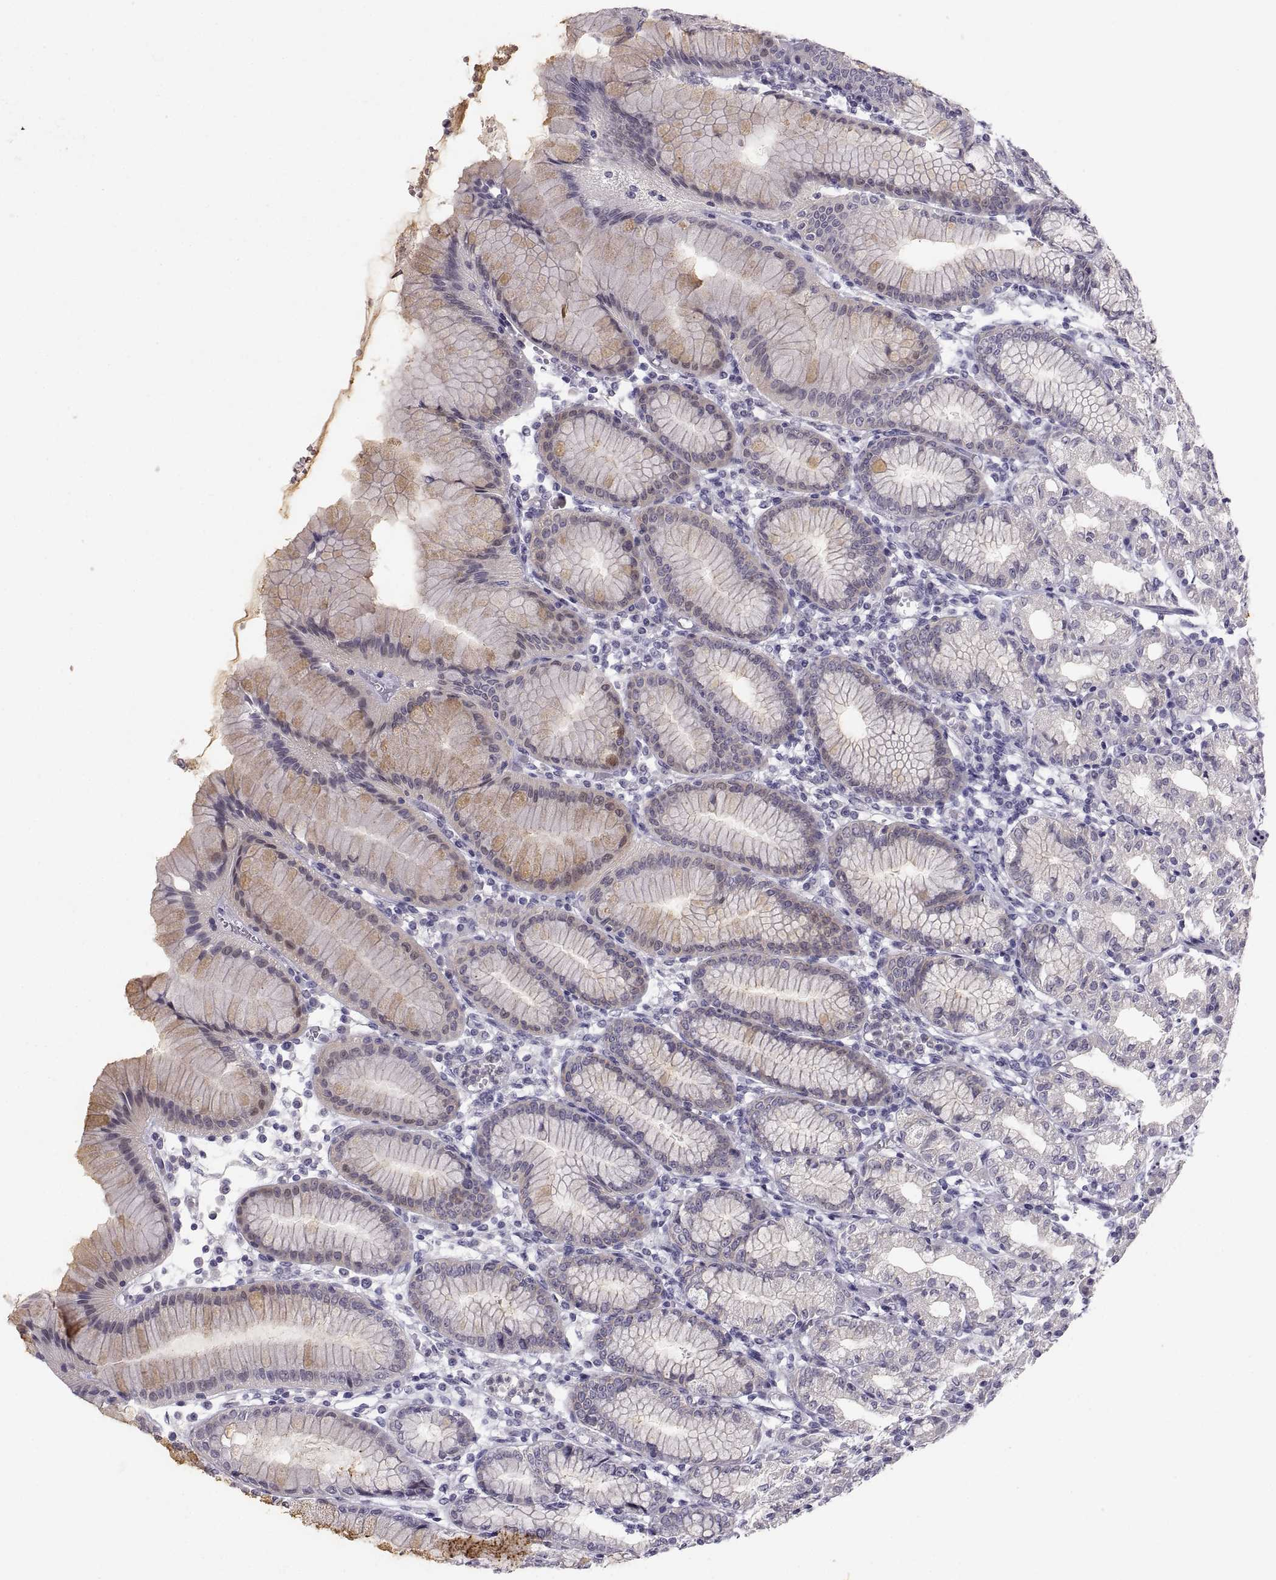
{"staining": {"intensity": "weak", "quantity": "<25%", "location": "cytoplasmic/membranous"}, "tissue": "stomach", "cell_type": "Glandular cells", "image_type": "normal", "snomed": [{"axis": "morphology", "description": "Normal tissue, NOS"}, {"axis": "topography", "description": "Skeletal muscle"}, {"axis": "topography", "description": "Stomach"}], "caption": "DAB immunohistochemical staining of normal stomach reveals no significant positivity in glandular cells. The staining is performed using DAB (3,3'-diaminobenzidine) brown chromogen with nuclei counter-stained in using hematoxylin.", "gene": "ZNF185", "patient": {"sex": "female", "age": 57}}